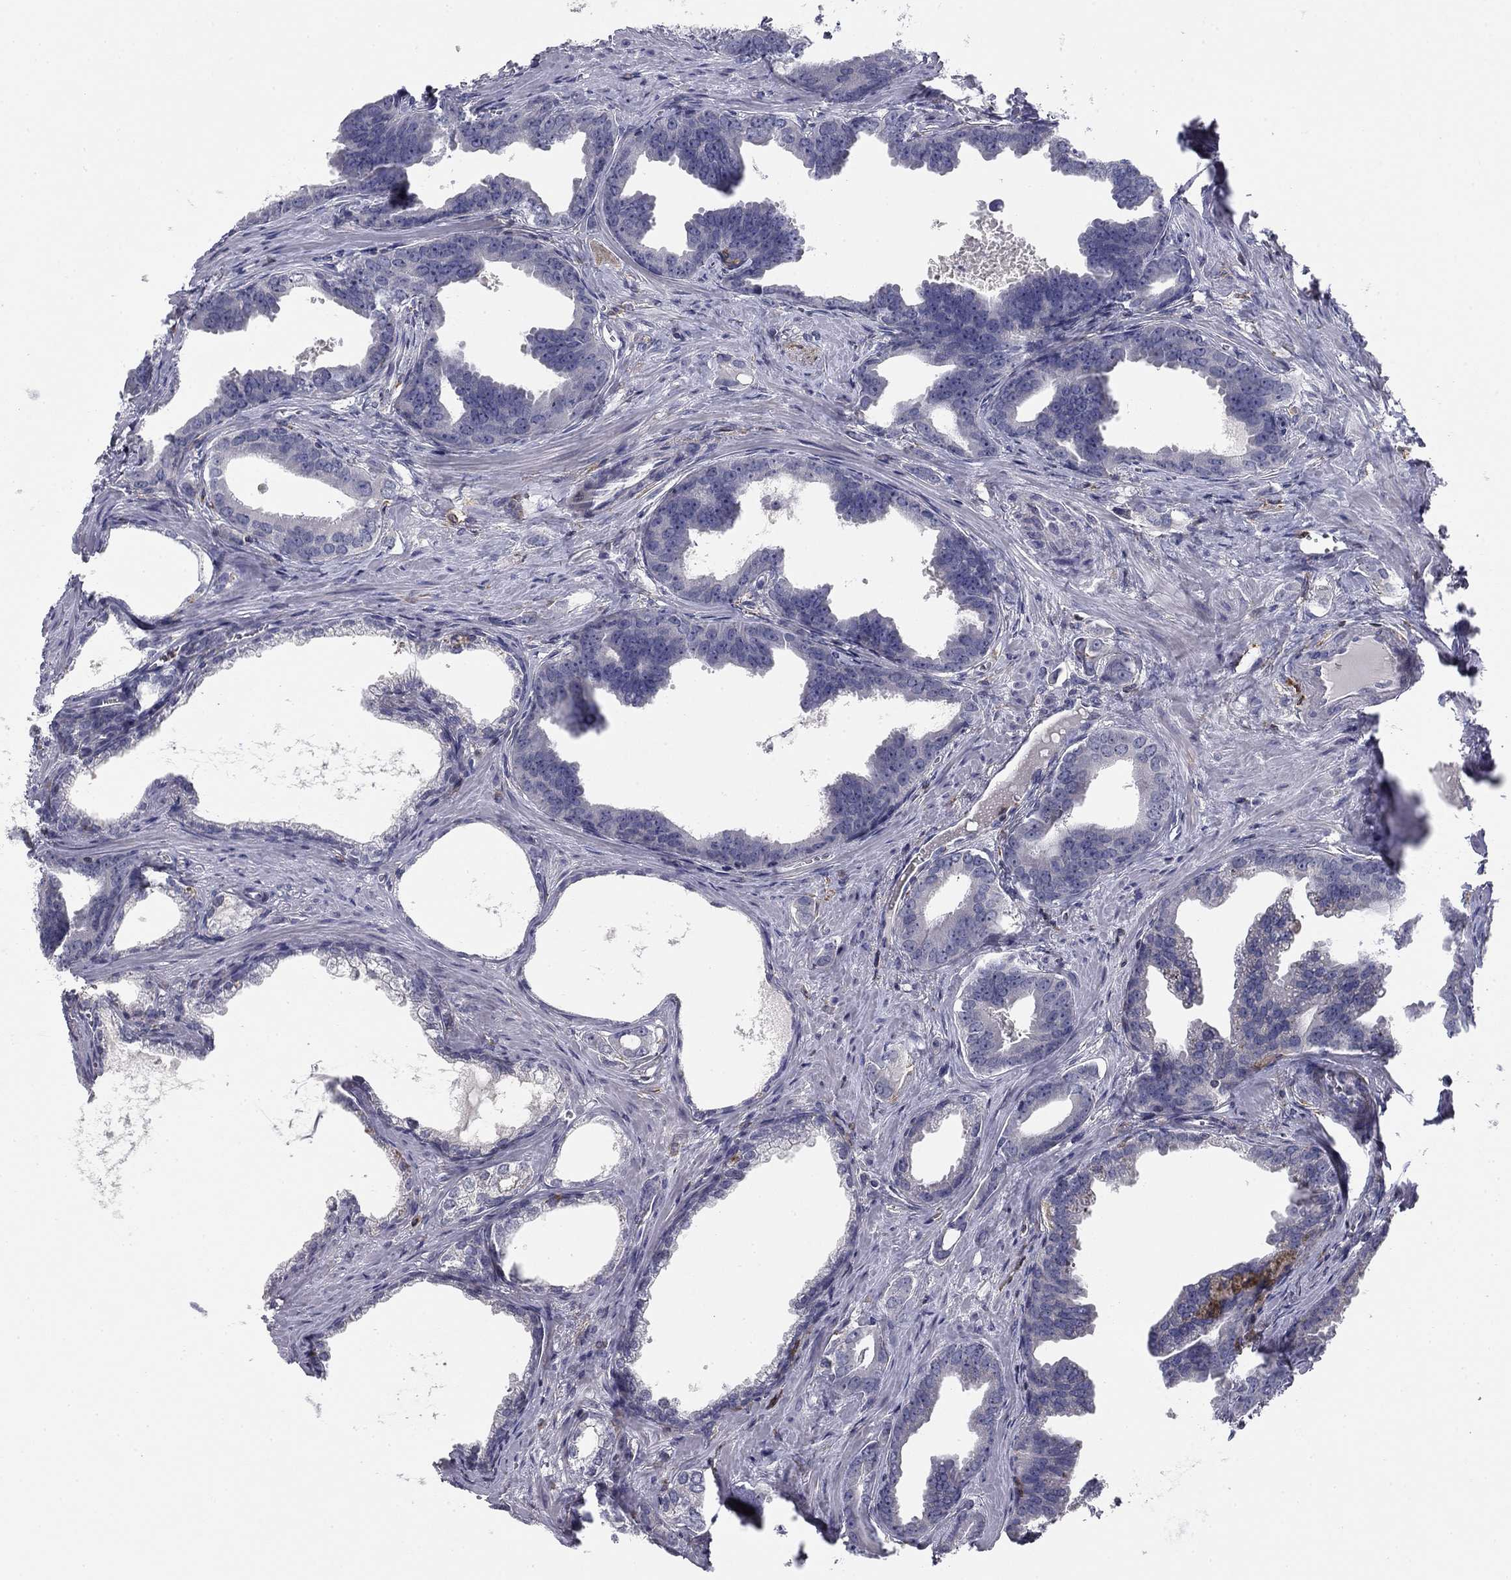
{"staining": {"intensity": "negative", "quantity": "none", "location": "none"}, "tissue": "prostate cancer", "cell_type": "Tumor cells", "image_type": "cancer", "snomed": [{"axis": "morphology", "description": "Adenocarcinoma, NOS"}, {"axis": "topography", "description": "Prostate"}], "caption": "The IHC photomicrograph has no significant positivity in tumor cells of prostate adenocarcinoma tissue. Nuclei are stained in blue.", "gene": "PLCB2", "patient": {"sex": "male", "age": 66}}